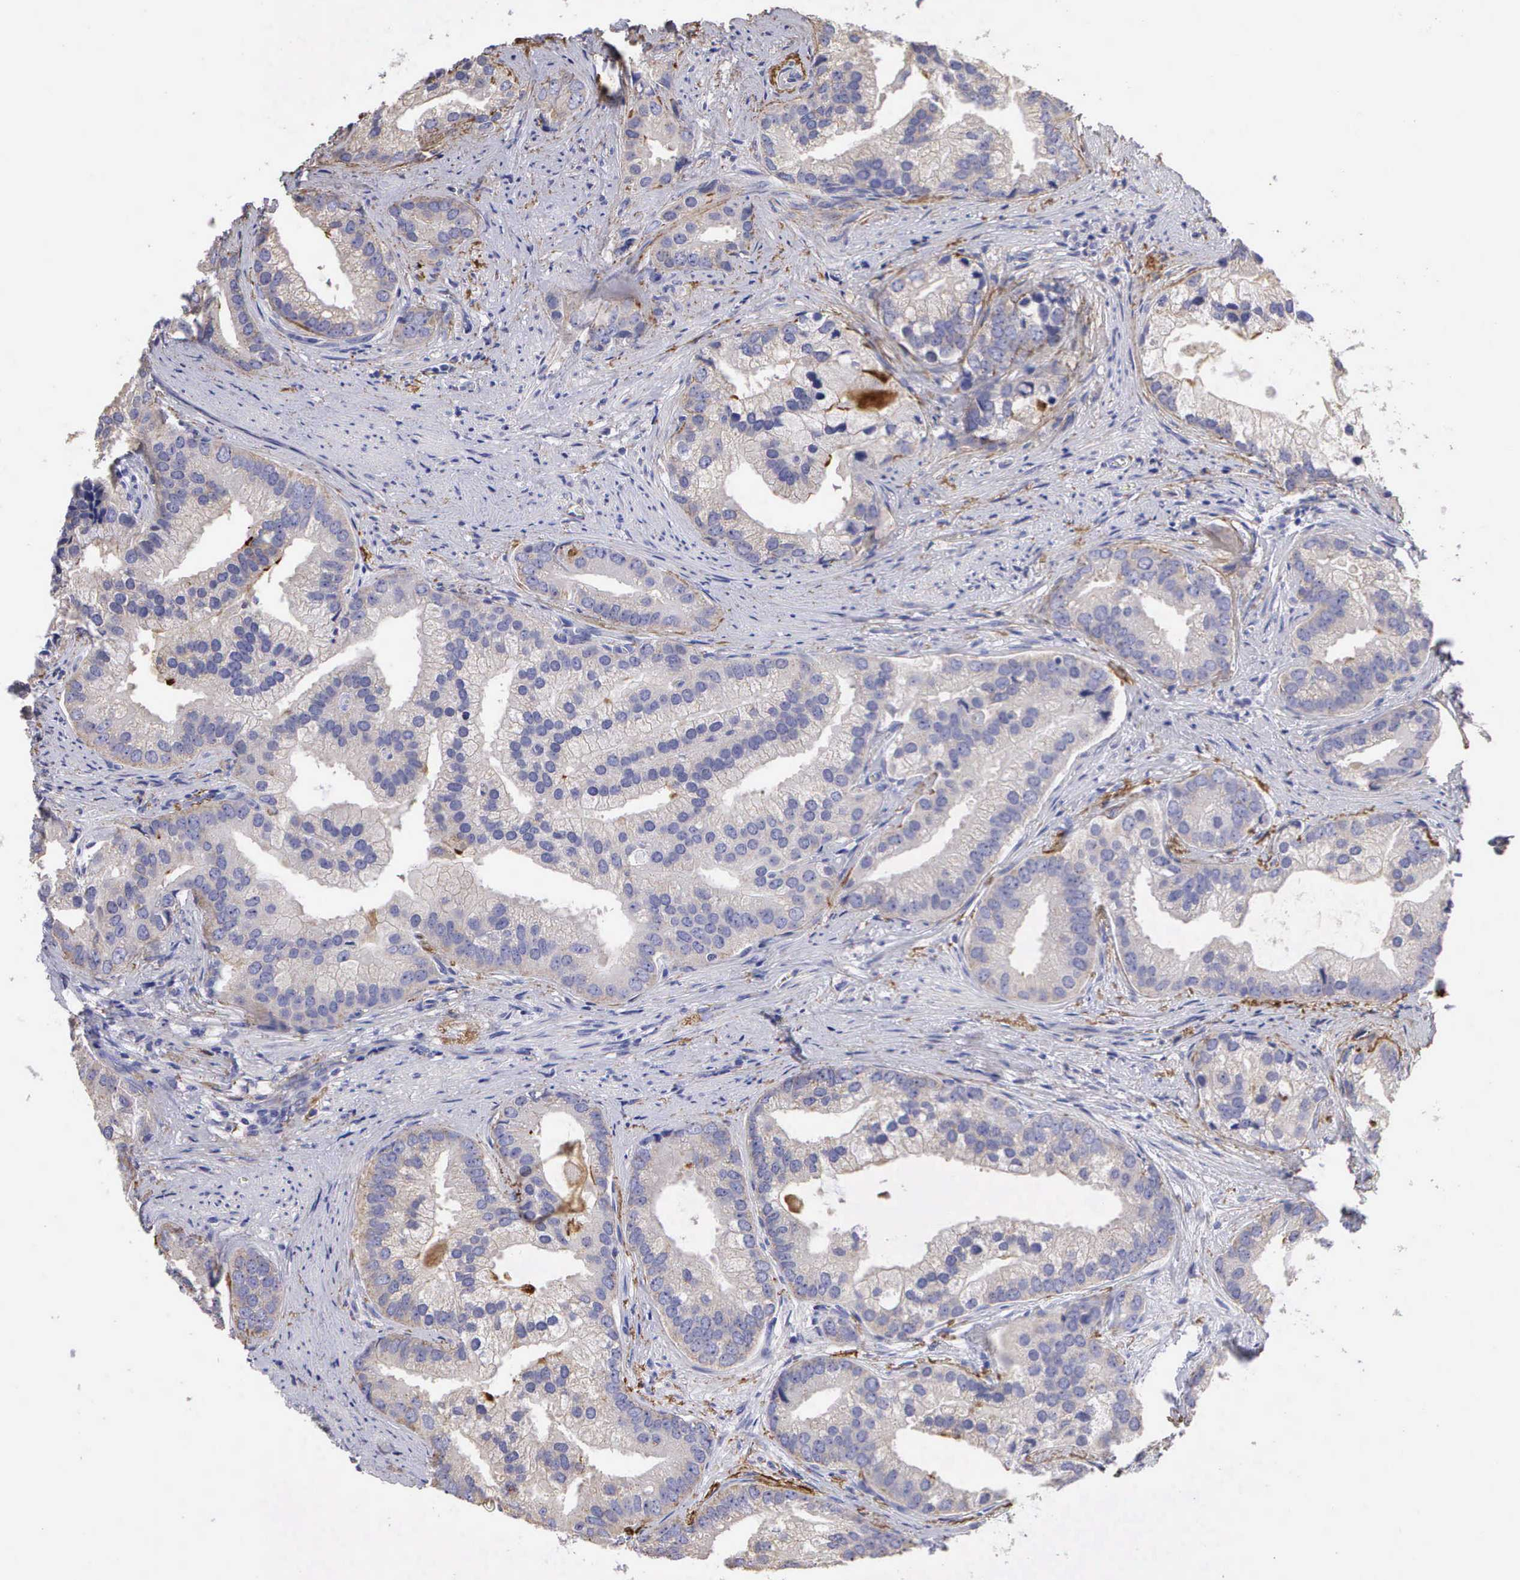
{"staining": {"intensity": "weak", "quantity": "<25%", "location": "cytoplasmic/membranous"}, "tissue": "prostate cancer", "cell_type": "Tumor cells", "image_type": "cancer", "snomed": [{"axis": "morphology", "description": "Adenocarcinoma, Low grade"}, {"axis": "topography", "description": "Prostate"}], "caption": "High power microscopy histopathology image of an immunohistochemistry photomicrograph of adenocarcinoma (low-grade) (prostate), revealing no significant staining in tumor cells.", "gene": "CLU", "patient": {"sex": "male", "age": 71}}